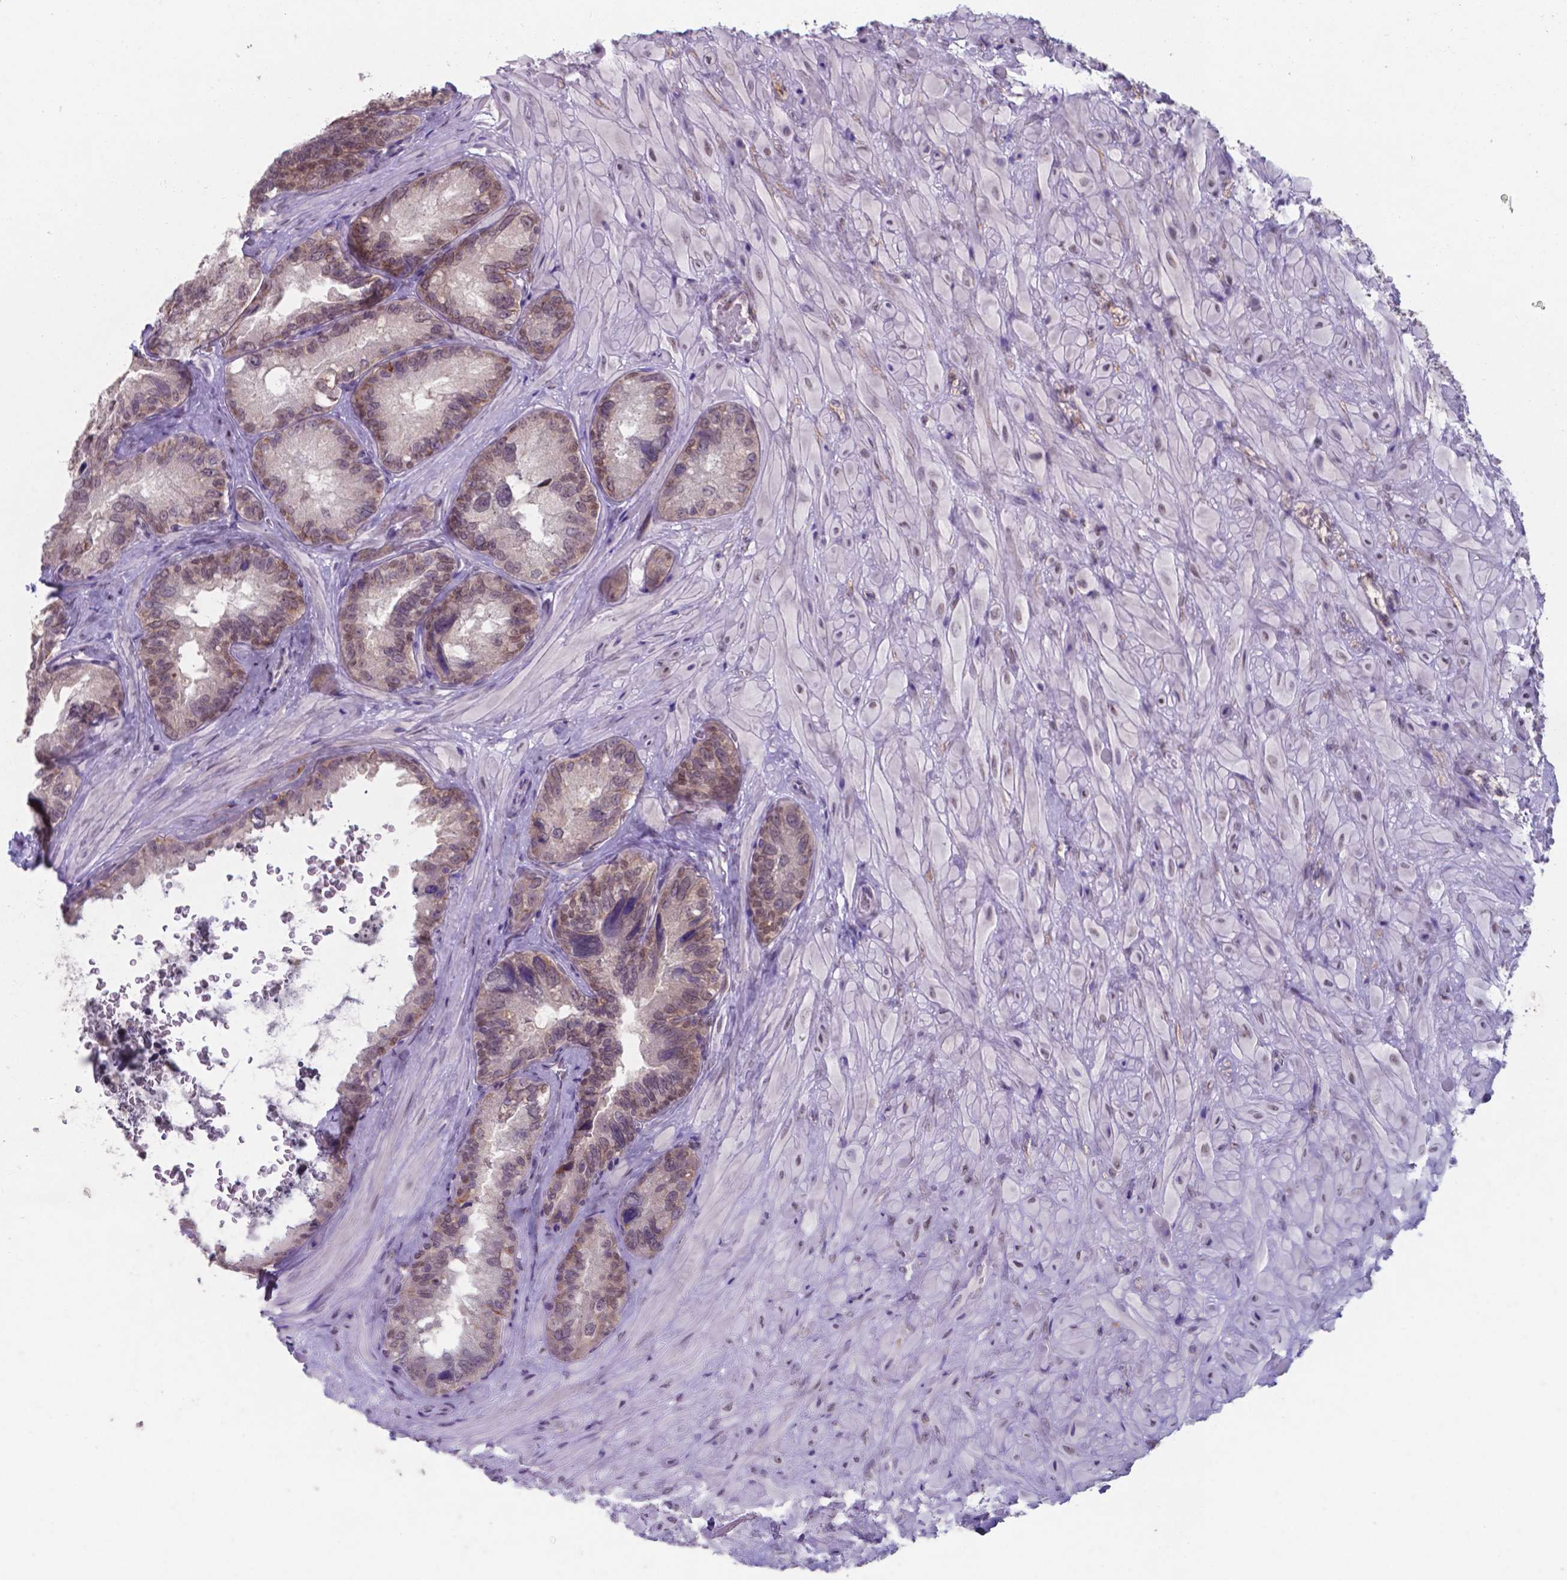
{"staining": {"intensity": "weak", "quantity": "25%-75%", "location": "cytoplasmic/membranous,nuclear"}, "tissue": "seminal vesicle", "cell_type": "Glandular cells", "image_type": "normal", "snomed": [{"axis": "morphology", "description": "Normal tissue, NOS"}, {"axis": "topography", "description": "Seminal veicle"}], "caption": "IHC of normal human seminal vesicle shows low levels of weak cytoplasmic/membranous,nuclear staining in about 25%-75% of glandular cells. Immunohistochemistry stains the protein in brown and the nuclei are stained blue.", "gene": "UBE2E2", "patient": {"sex": "male", "age": 69}}